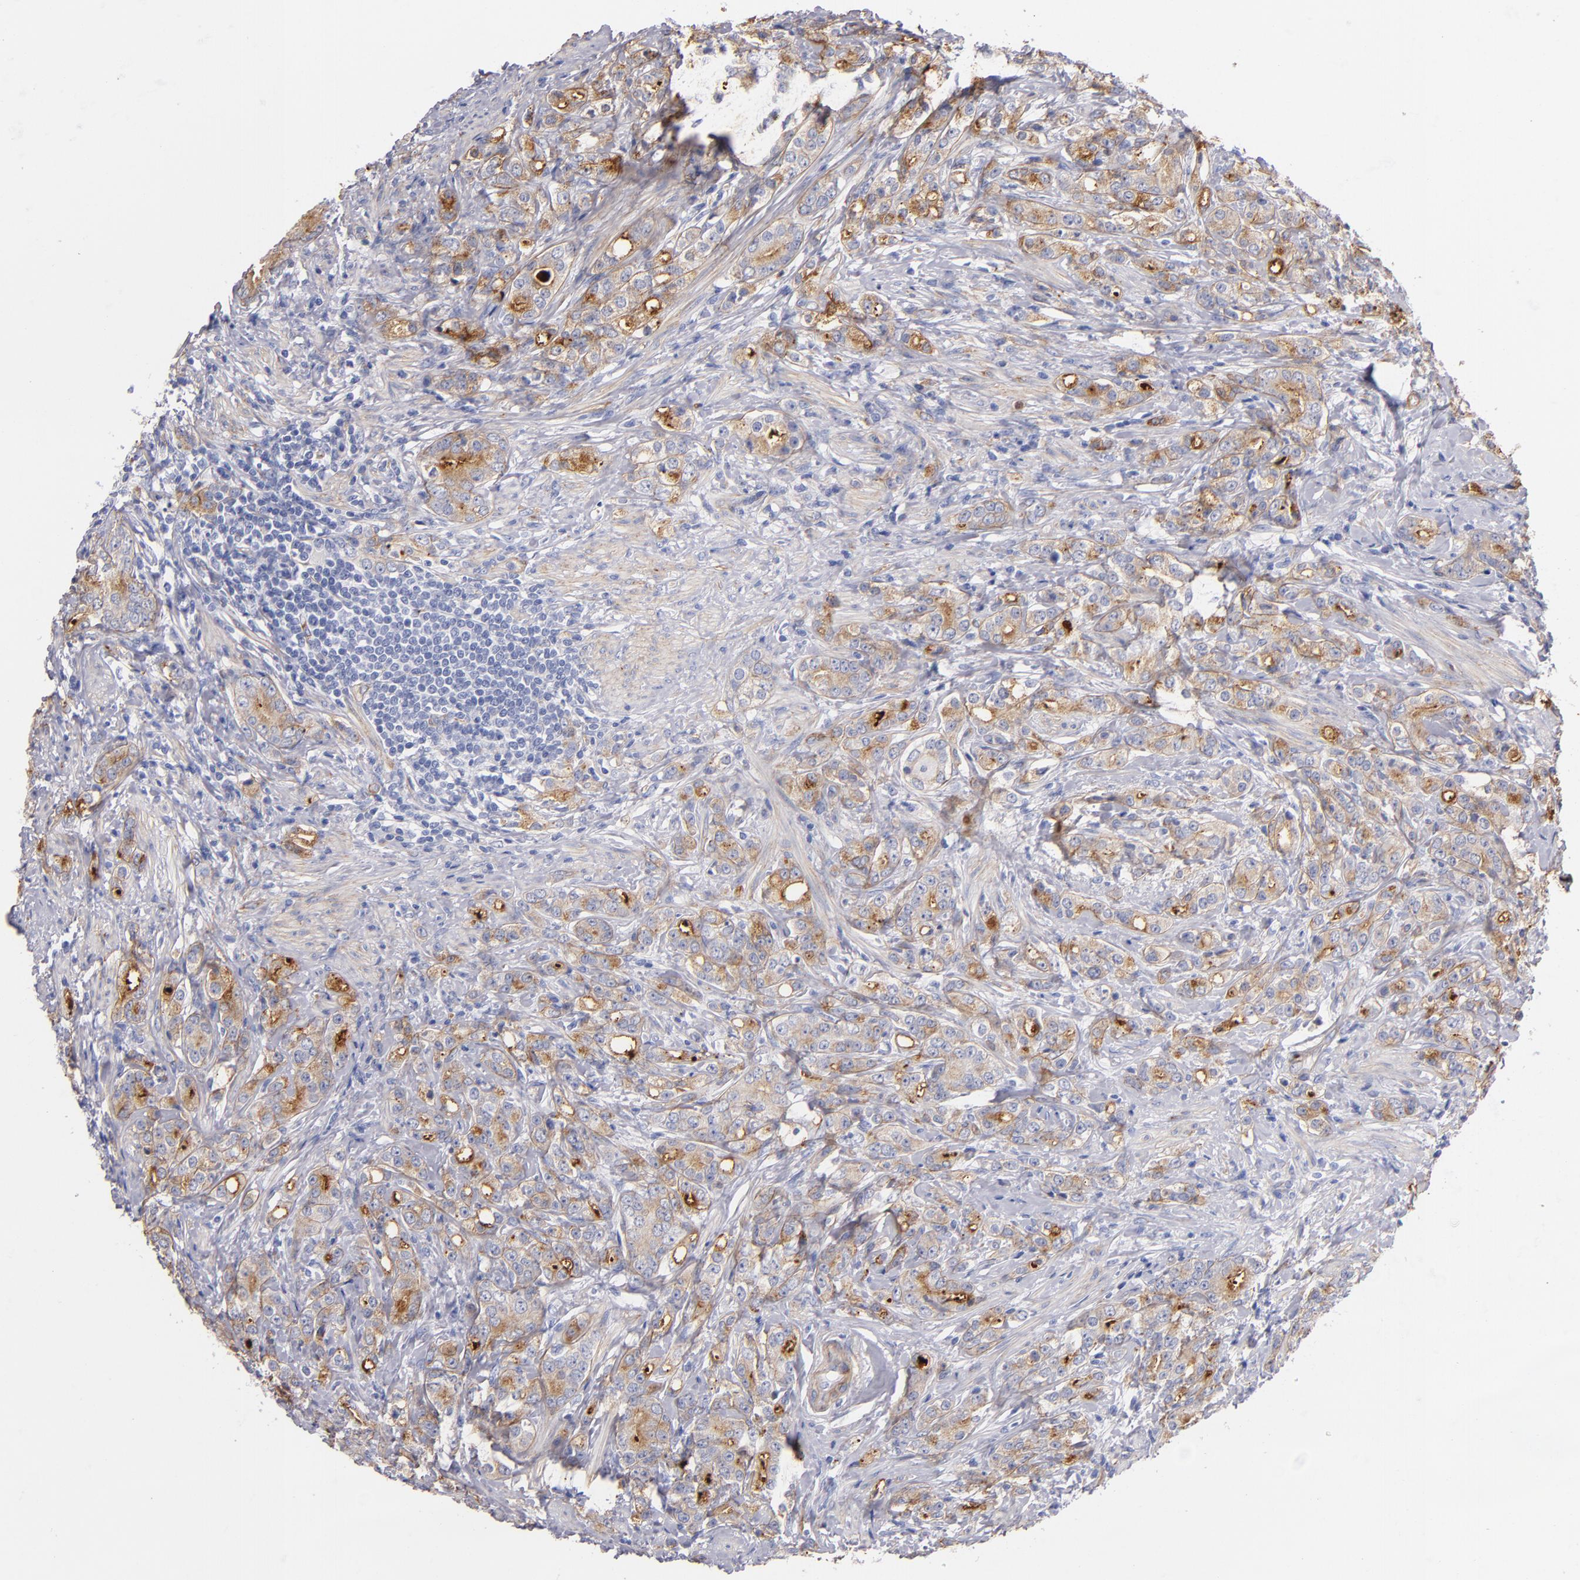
{"staining": {"intensity": "weak", "quantity": "25%-75%", "location": "cytoplasmic/membranous"}, "tissue": "prostate cancer", "cell_type": "Tumor cells", "image_type": "cancer", "snomed": [{"axis": "morphology", "description": "Adenocarcinoma, Medium grade"}, {"axis": "topography", "description": "Prostate"}], "caption": "A high-resolution image shows IHC staining of prostate medium-grade adenocarcinoma, which demonstrates weak cytoplasmic/membranous expression in approximately 25%-75% of tumor cells. Immunohistochemistry (ihc) stains the protein in brown and the nuclei are stained blue.", "gene": "LAMC1", "patient": {"sex": "male", "age": 59}}